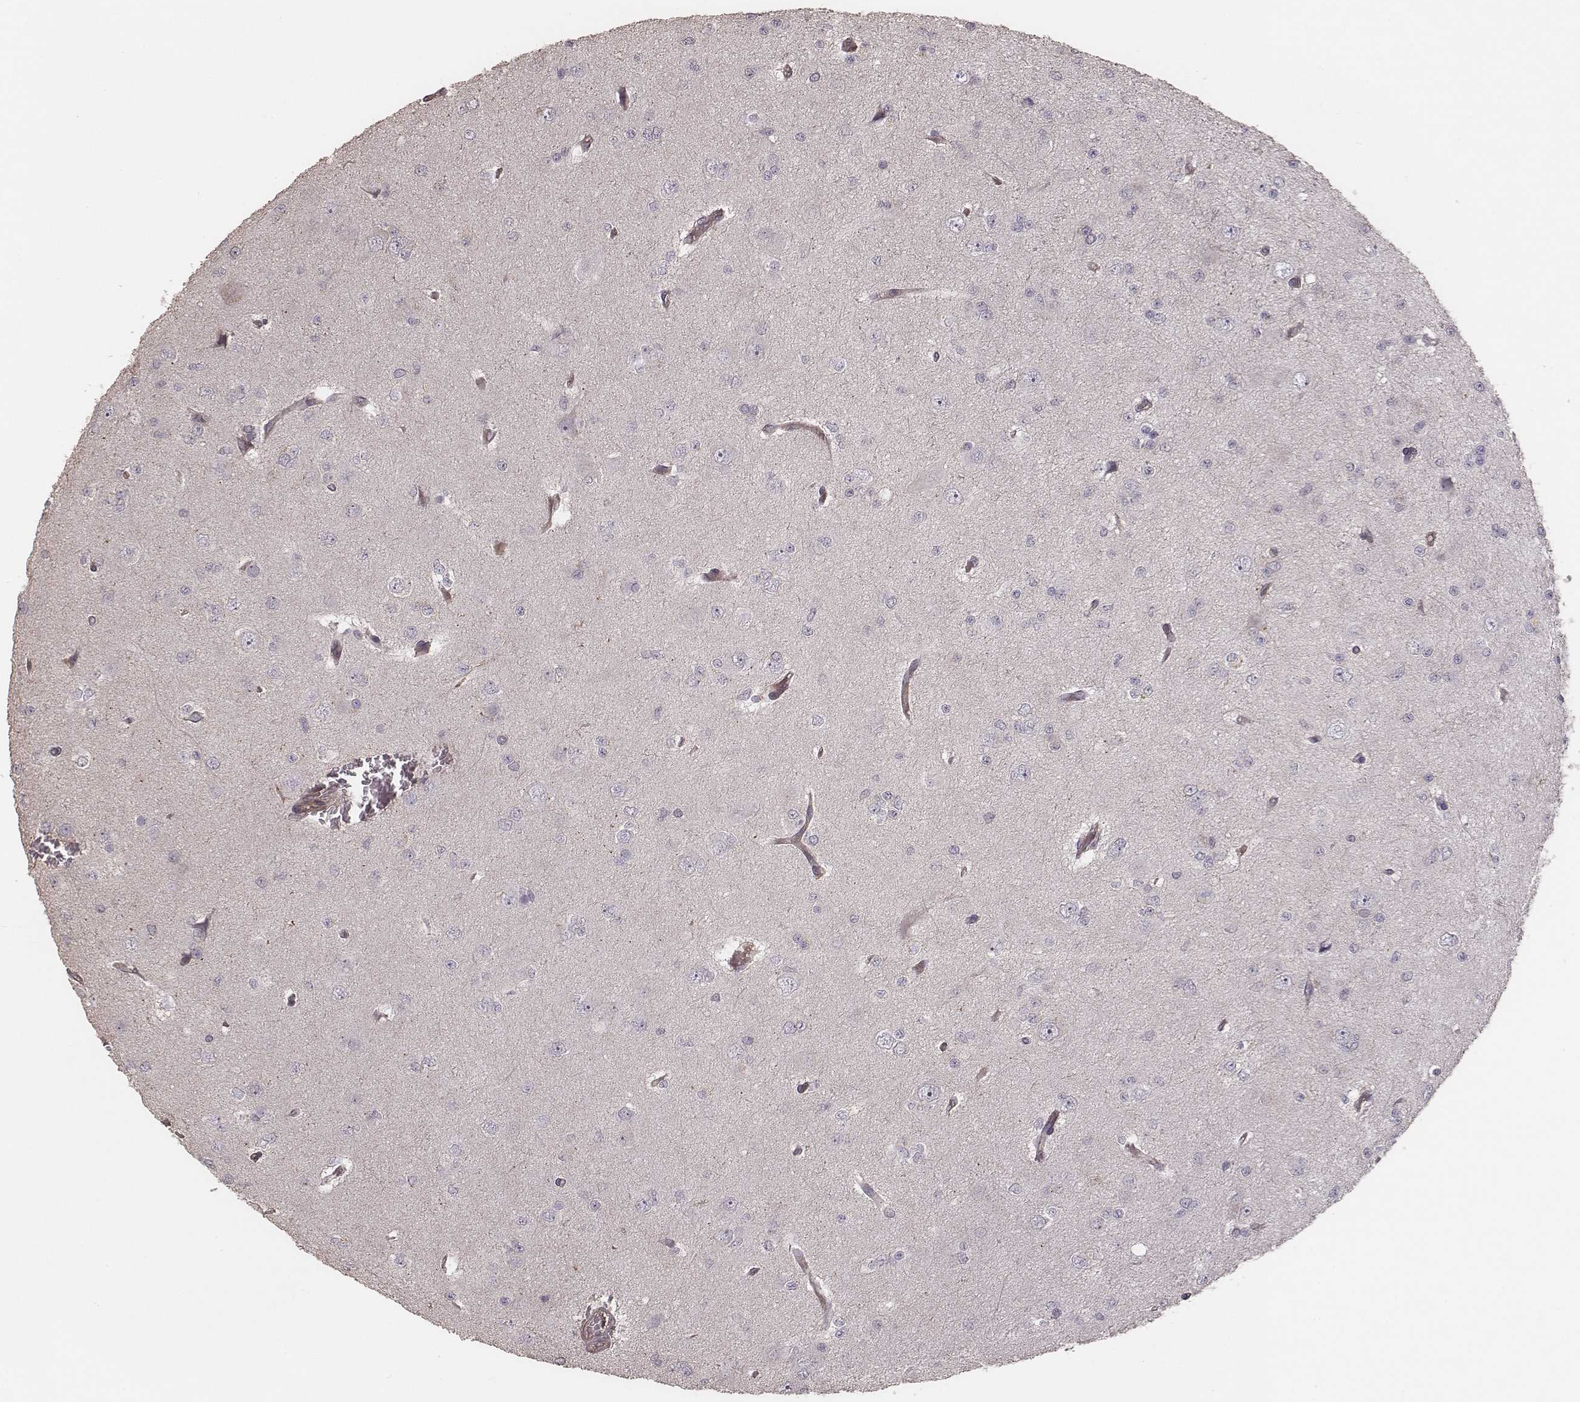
{"staining": {"intensity": "negative", "quantity": "none", "location": "none"}, "tissue": "glioma", "cell_type": "Tumor cells", "image_type": "cancer", "snomed": [{"axis": "morphology", "description": "Glioma, malignant, Low grade"}, {"axis": "topography", "description": "Brain"}], "caption": "Glioma was stained to show a protein in brown. There is no significant expression in tumor cells. The staining is performed using DAB brown chromogen with nuclei counter-stained in using hematoxylin.", "gene": "OTOGL", "patient": {"sex": "male", "age": 27}}